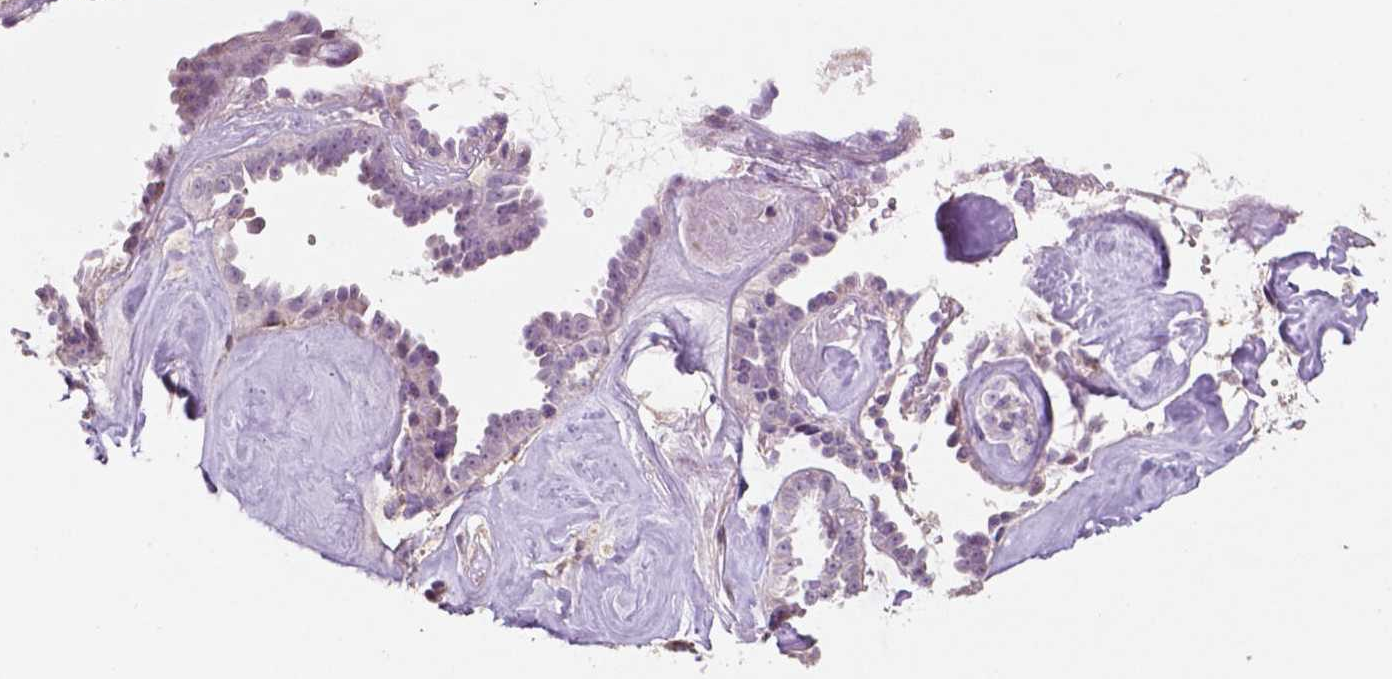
{"staining": {"intensity": "negative", "quantity": "none", "location": "none"}, "tissue": "ovarian cancer", "cell_type": "Tumor cells", "image_type": "cancer", "snomed": [{"axis": "morphology", "description": "Cystadenocarcinoma, serous, NOS"}, {"axis": "topography", "description": "Ovary"}], "caption": "Human ovarian cancer stained for a protein using immunohistochemistry (IHC) displays no staining in tumor cells.", "gene": "TBC1D10C", "patient": {"sex": "female", "age": 71}}